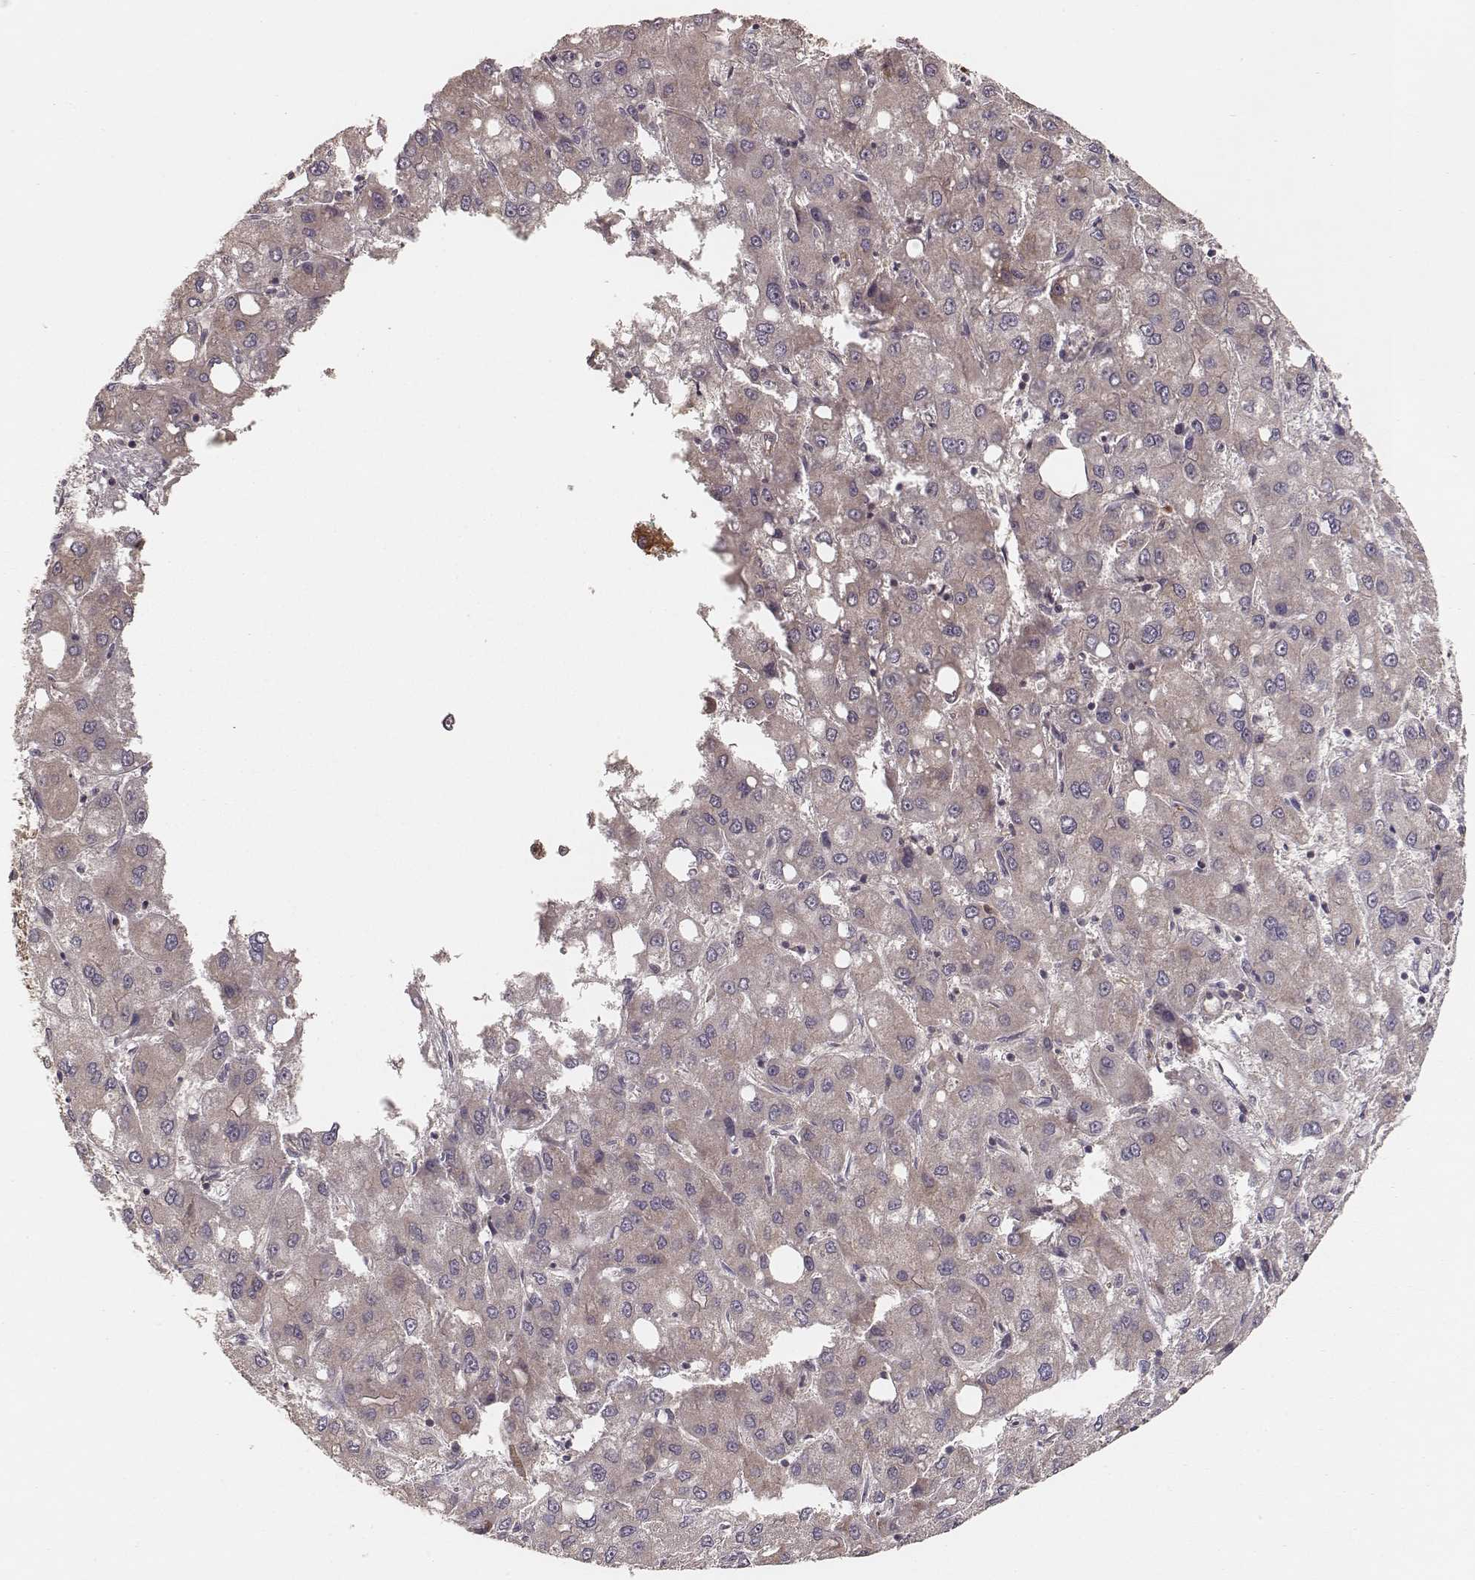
{"staining": {"intensity": "weak", "quantity": "25%-75%", "location": "cytoplasmic/membranous"}, "tissue": "liver cancer", "cell_type": "Tumor cells", "image_type": "cancer", "snomed": [{"axis": "morphology", "description": "Carcinoma, Hepatocellular, NOS"}, {"axis": "topography", "description": "Liver"}], "caption": "Weak cytoplasmic/membranous positivity is seen in about 25%-75% of tumor cells in liver cancer.", "gene": "CARS1", "patient": {"sex": "male", "age": 73}}